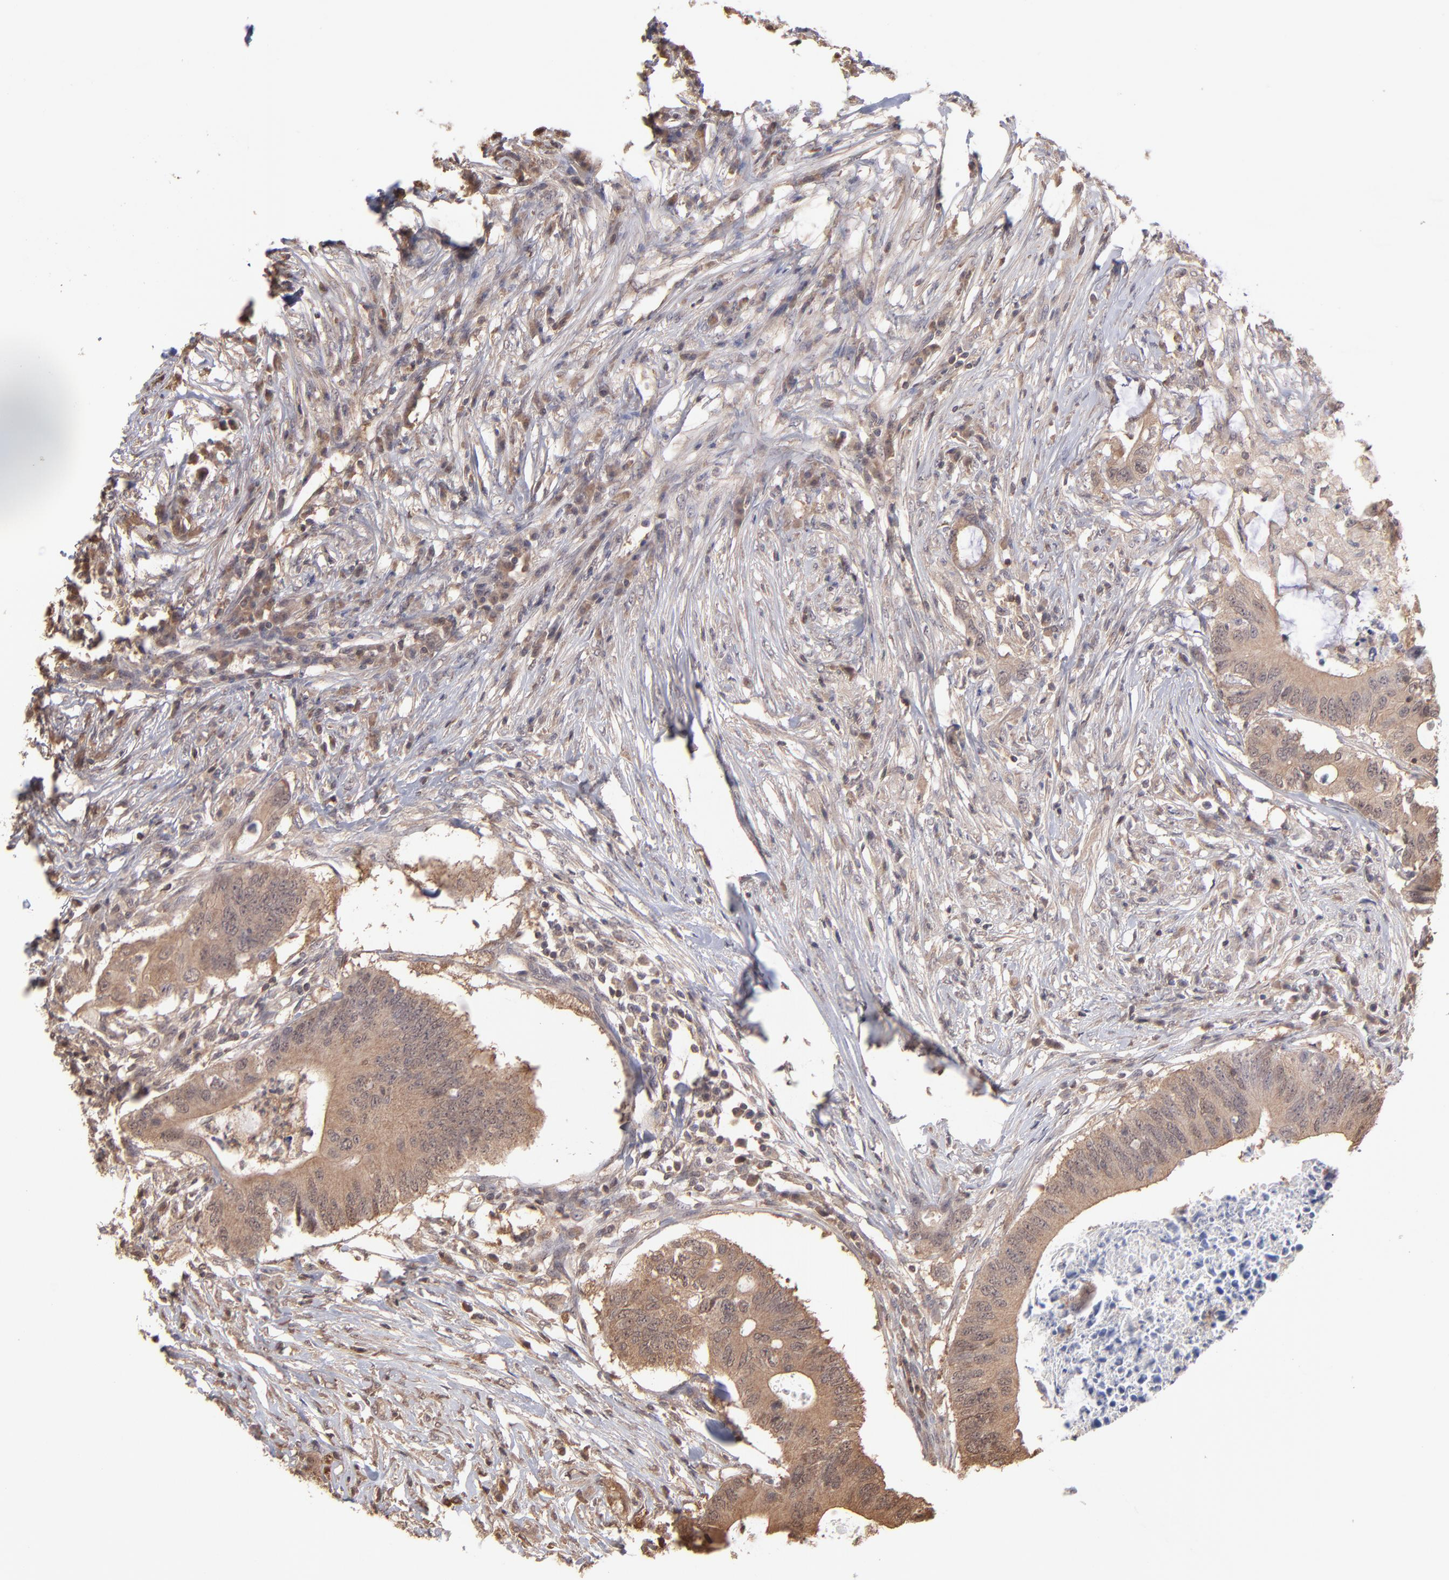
{"staining": {"intensity": "strong", "quantity": ">75%", "location": "cytoplasmic/membranous"}, "tissue": "colorectal cancer", "cell_type": "Tumor cells", "image_type": "cancer", "snomed": [{"axis": "morphology", "description": "Adenocarcinoma, NOS"}, {"axis": "topography", "description": "Colon"}], "caption": "Immunohistochemical staining of adenocarcinoma (colorectal) shows strong cytoplasmic/membranous protein staining in about >75% of tumor cells.", "gene": "MAP2K2", "patient": {"sex": "male", "age": 71}}